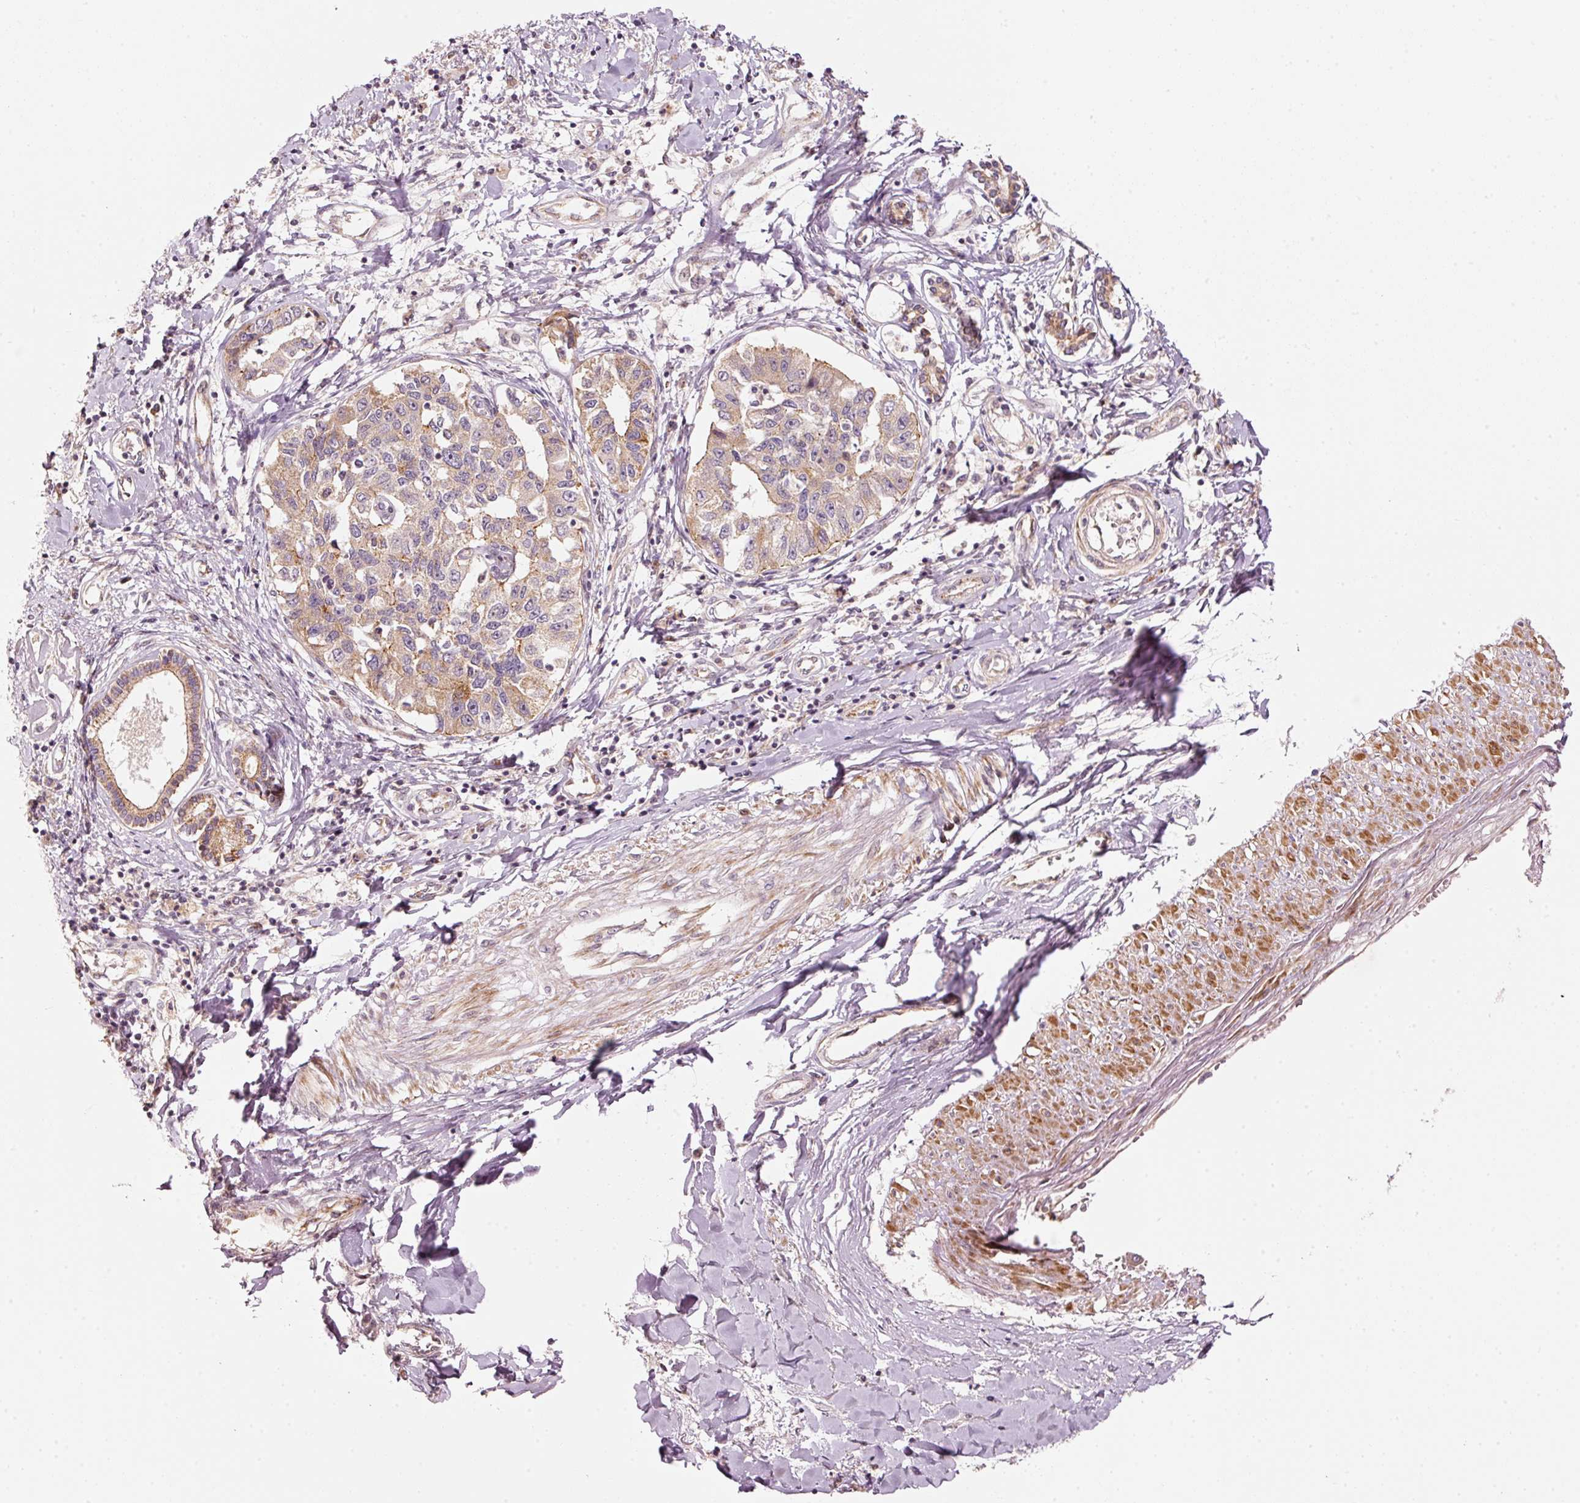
{"staining": {"intensity": "weak", "quantity": ">75%", "location": "cytoplasmic/membranous"}, "tissue": "liver cancer", "cell_type": "Tumor cells", "image_type": "cancer", "snomed": [{"axis": "morphology", "description": "Cholangiocarcinoma"}, {"axis": "topography", "description": "Liver"}], "caption": "Liver cholangiocarcinoma was stained to show a protein in brown. There is low levels of weak cytoplasmic/membranous staining in about >75% of tumor cells.", "gene": "ARHGAP22", "patient": {"sex": "male", "age": 59}}